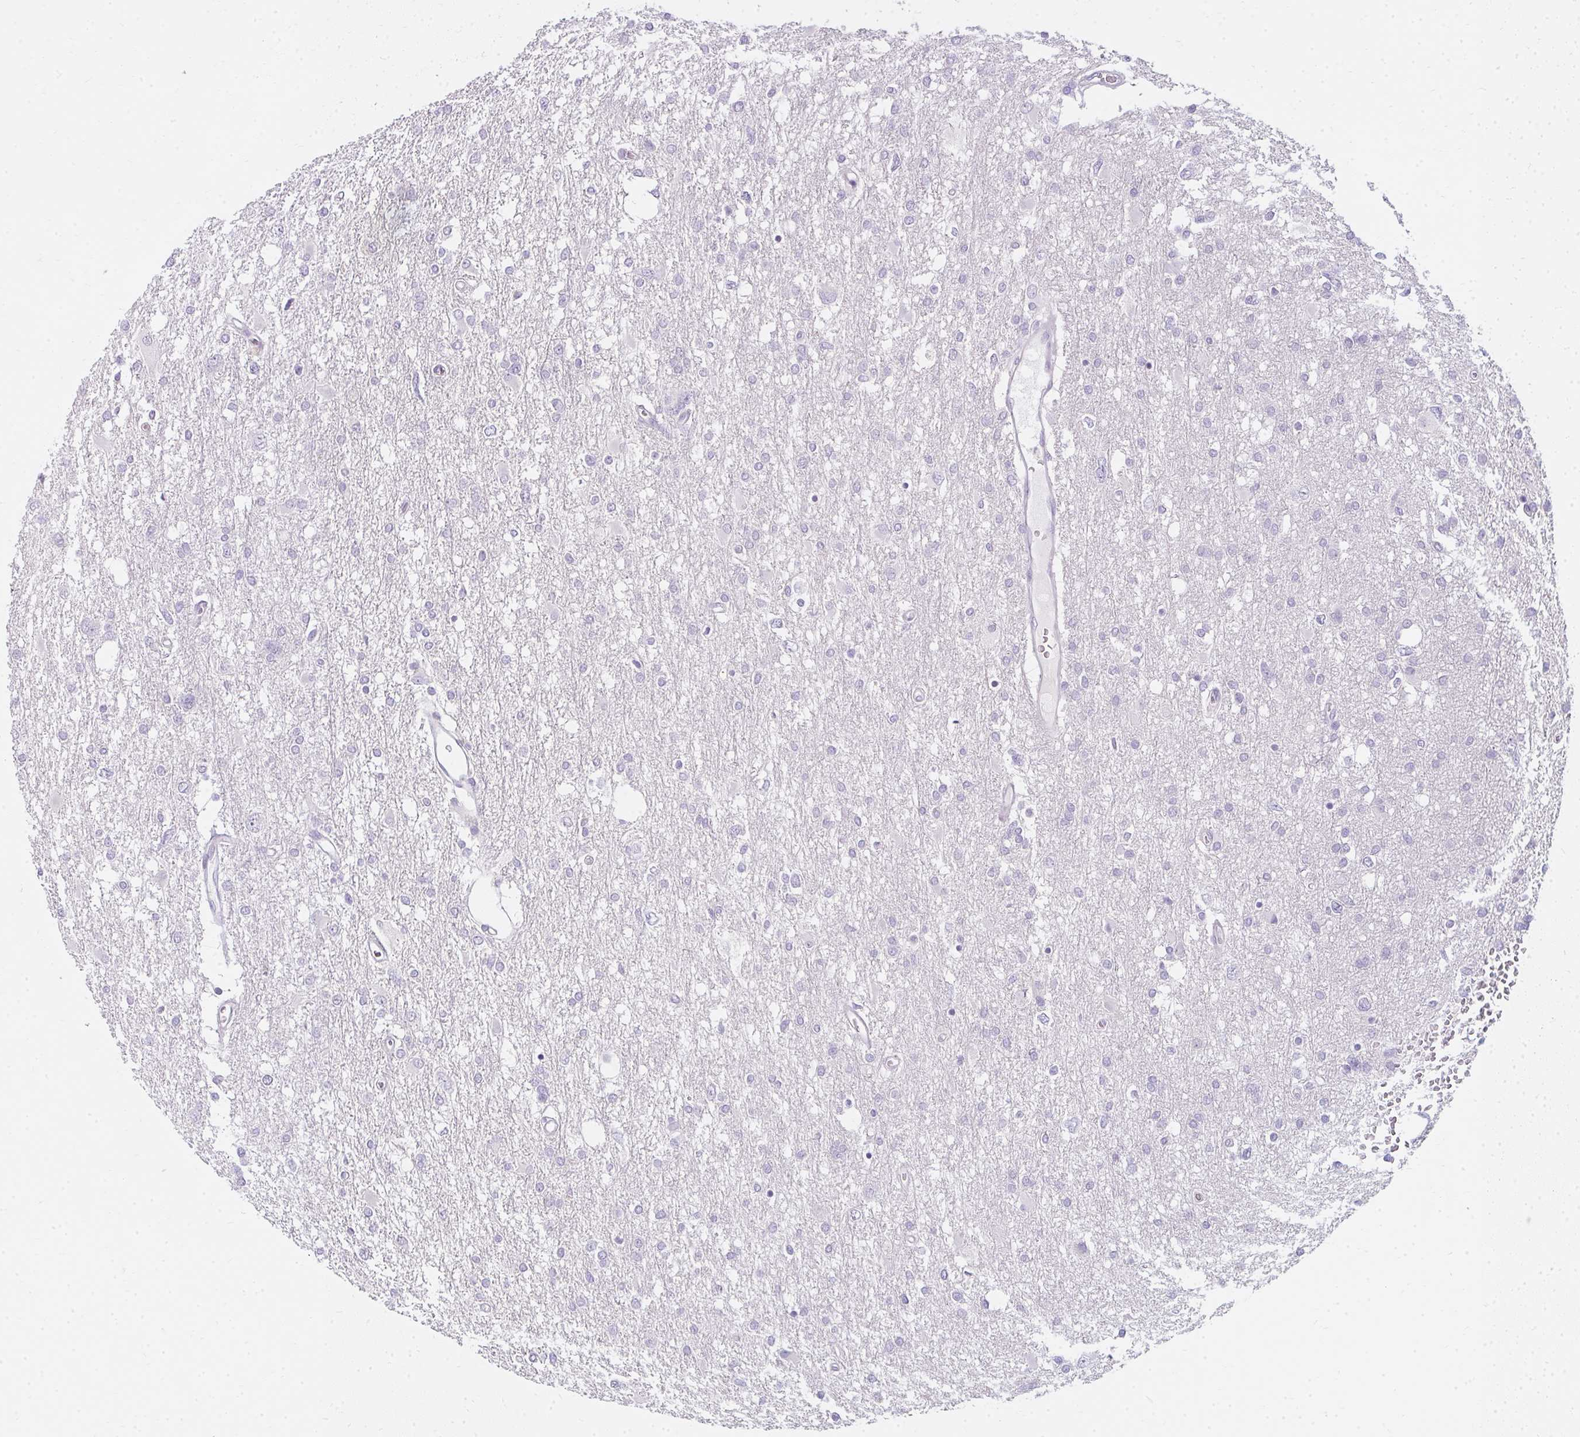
{"staining": {"intensity": "negative", "quantity": "none", "location": "none"}, "tissue": "glioma", "cell_type": "Tumor cells", "image_type": "cancer", "snomed": [{"axis": "morphology", "description": "Glioma, malignant, High grade"}, {"axis": "topography", "description": "Brain"}], "caption": "There is no significant positivity in tumor cells of high-grade glioma (malignant). (DAB IHC visualized using brightfield microscopy, high magnification).", "gene": "PPP1R3G", "patient": {"sex": "male", "age": 61}}